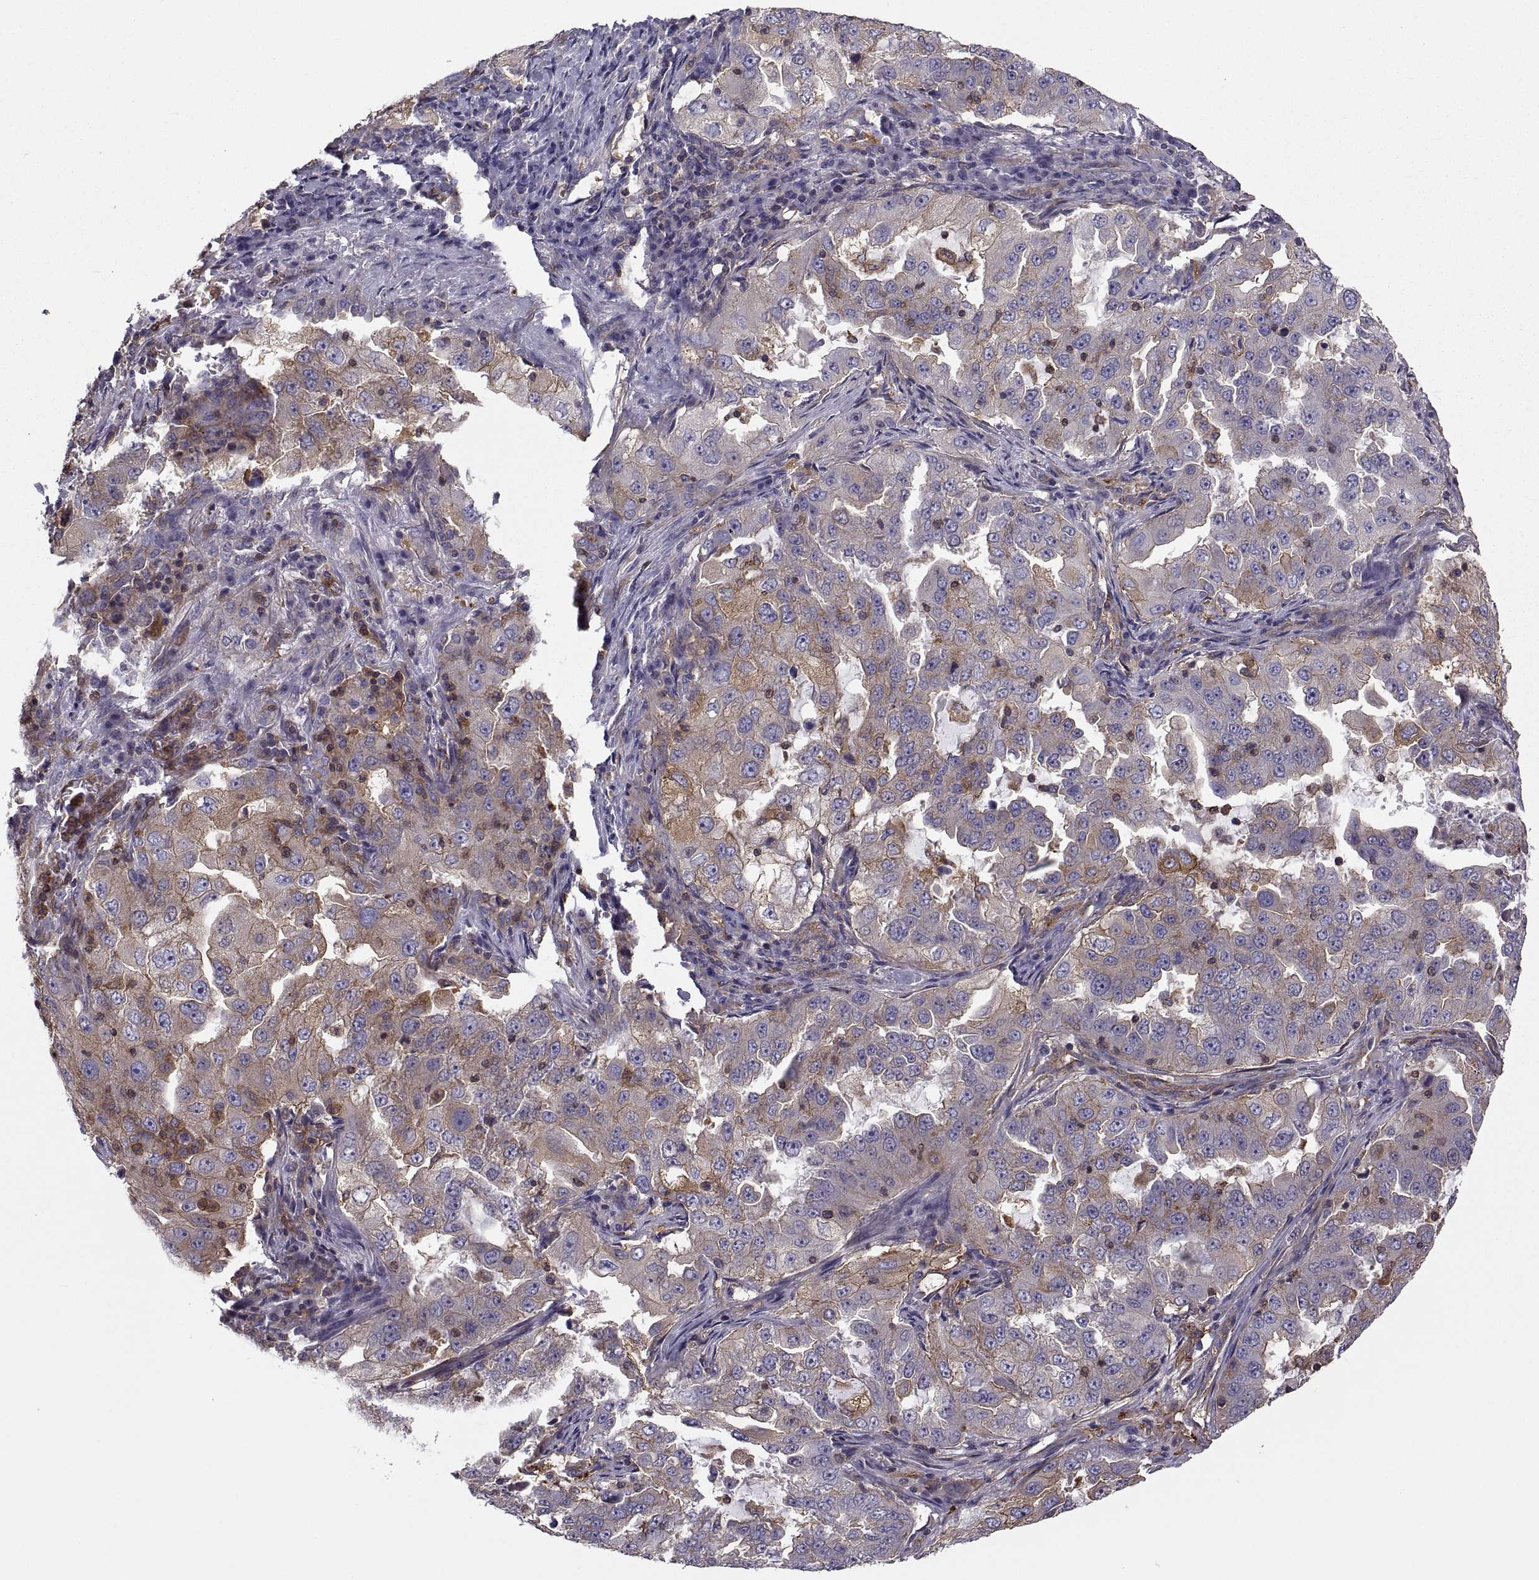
{"staining": {"intensity": "strong", "quantity": "<25%", "location": "cytoplasmic/membranous"}, "tissue": "lung cancer", "cell_type": "Tumor cells", "image_type": "cancer", "snomed": [{"axis": "morphology", "description": "Adenocarcinoma, NOS"}, {"axis": "topography", "description": "Lung"}], "caption": "Strong cytoplasmic/membranous protein positivity is identified in about <25% of tumor cells in lung cancer.", "gene": "MYH9", "patient": {"sex": "female", "age": 61}}